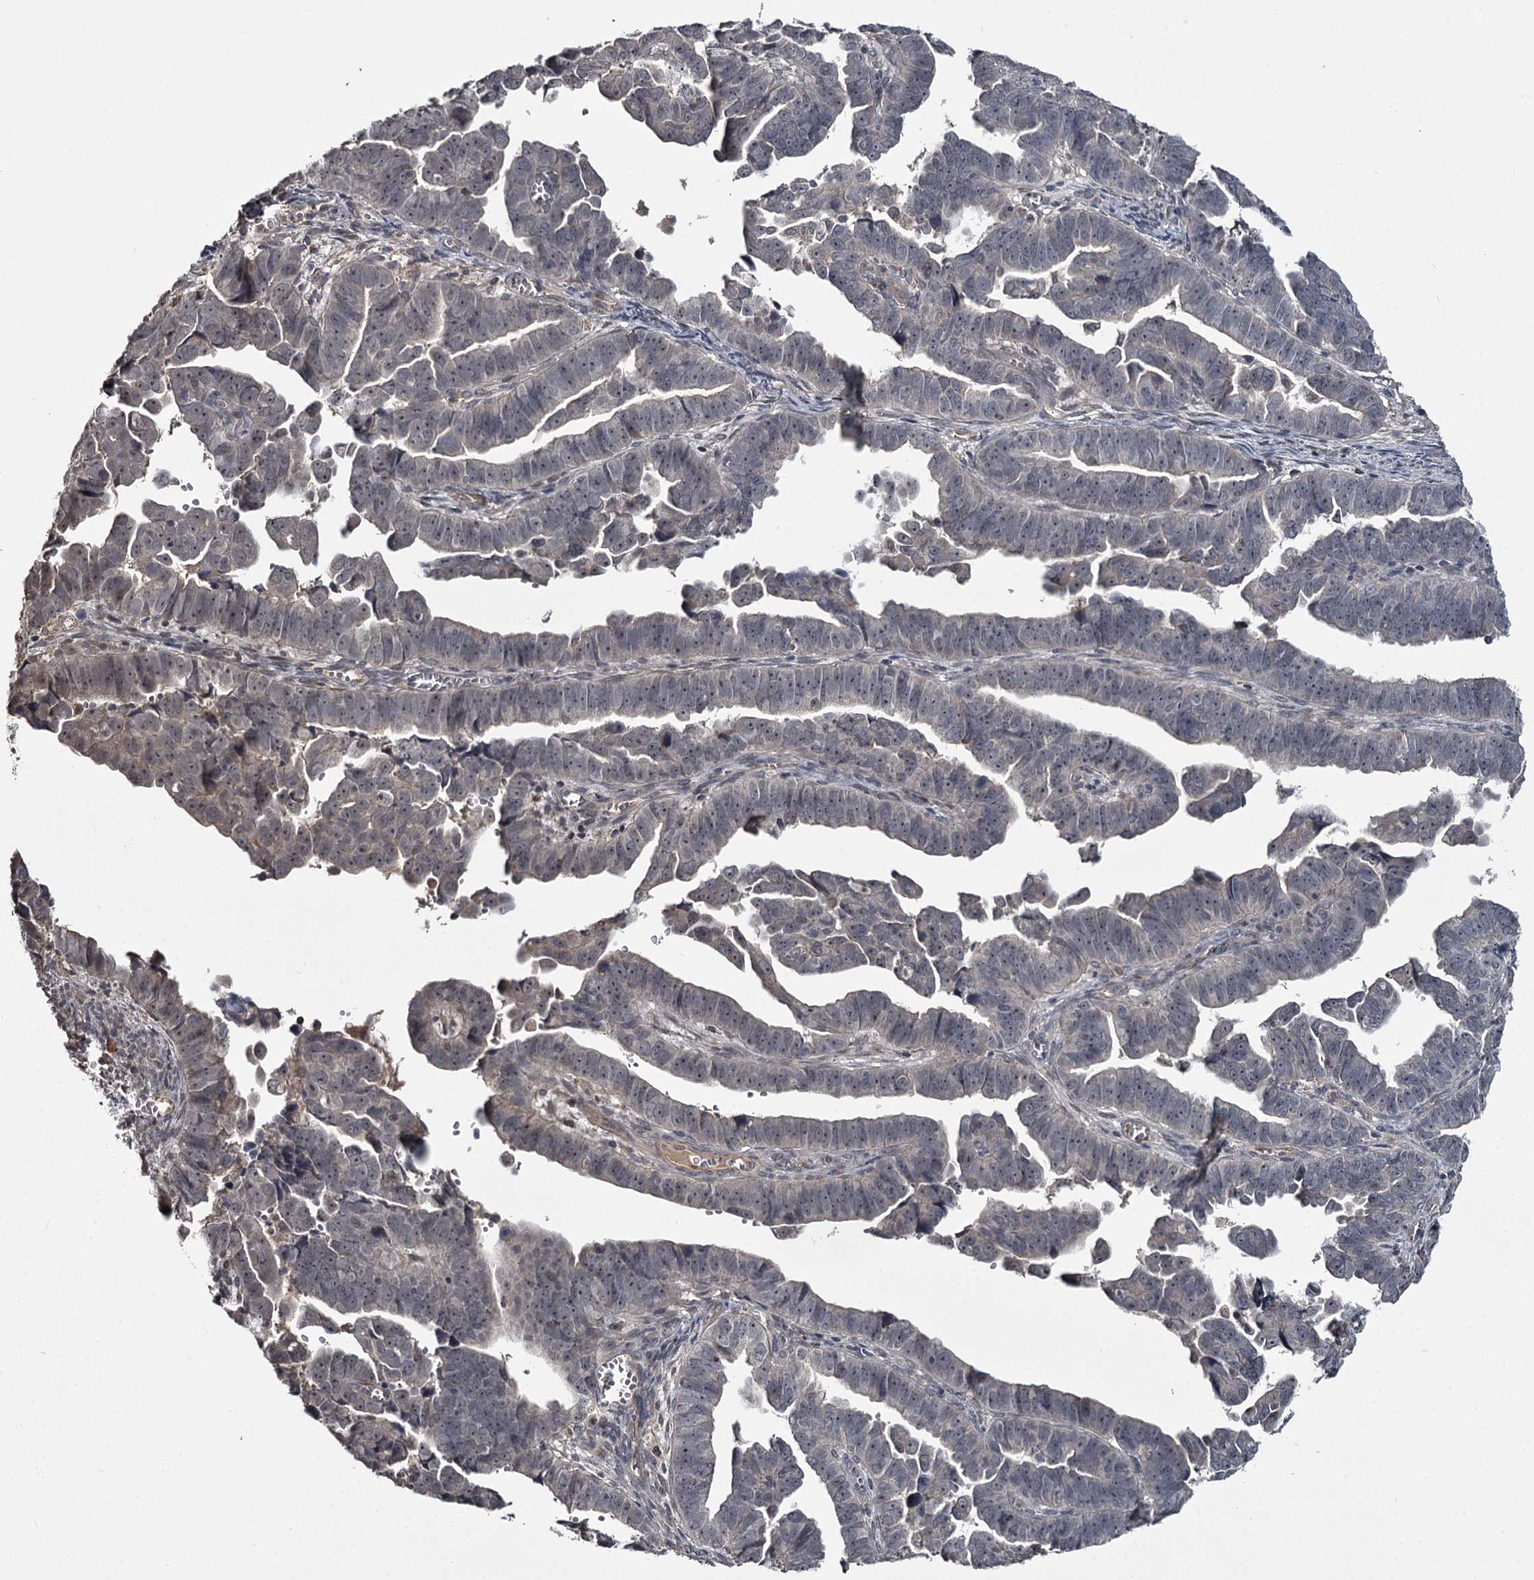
{"staining": {"intensity": "negative", "quantity": "none", "location": "none"}, "tissue": "endometrial cancer", "cell_type": "Tumor cells", "image_type": "cancer", "snomed": [{"axis": "morphology", "description": "Adenocarcinoma, NOS"}, {"axis": "topography", "description": "Endometrium"}], "caption": "IHC micrograph of endometrial cancer (adenocarcinoma) stained for a protein (brown), which shows no positivity in tumor cells.", "gene": "CWF19L2", "patient": {"sex": "female", "age": 75}}